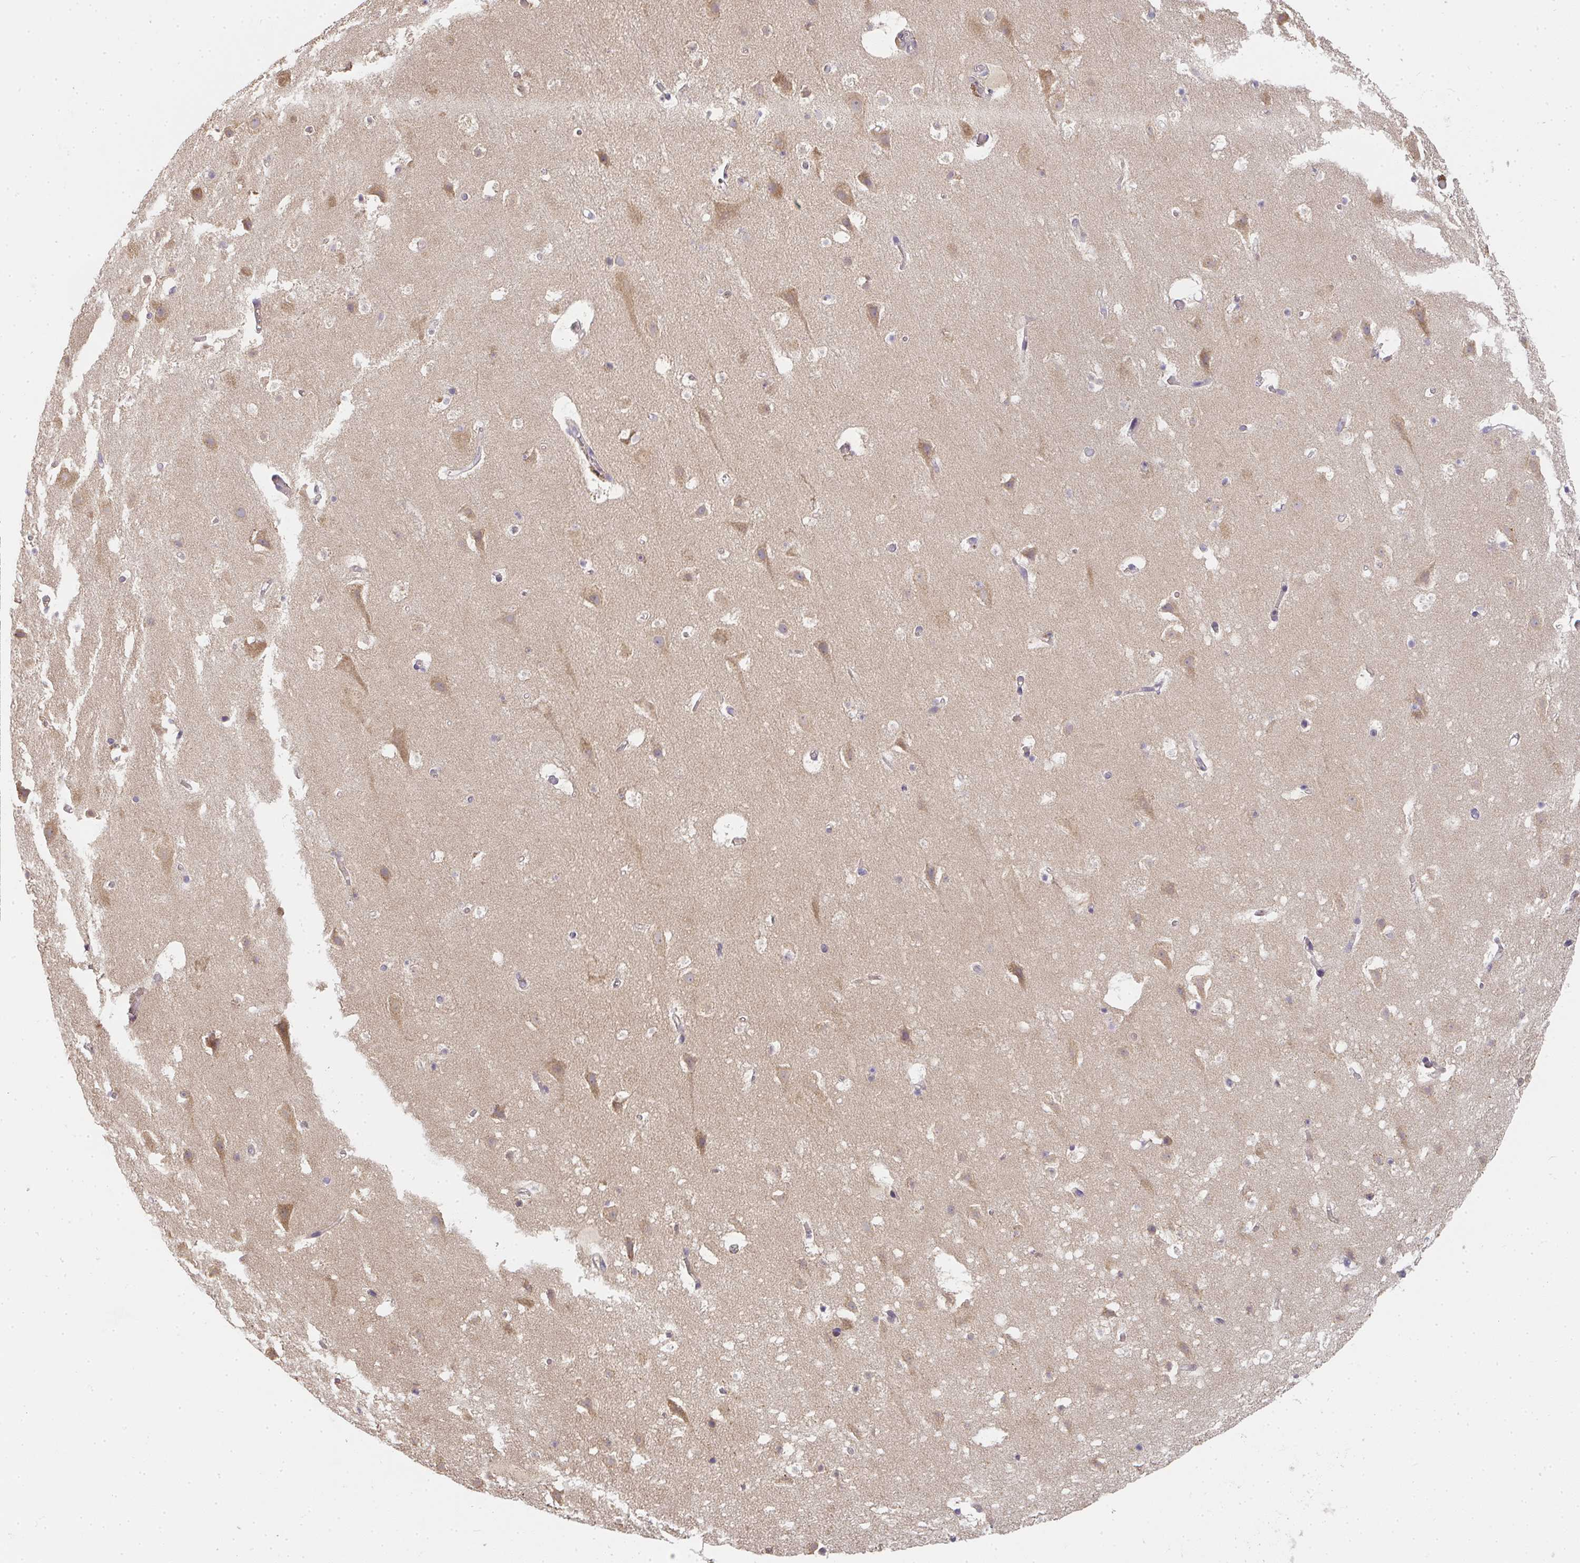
{"staining": {"intensity": "weak", "quantity": "25%-75%", "location": "cytoplasmic/membranous"}, "tissue": "cerebral cortex", "cell_type": "Endothelial cells", "image_type": "normal", "snomed": [{"axis": "morphology", "description": "Normal tissue, NOS"}, {"axis": "topography", "description": "Cerebral cortex"}], "caption": "Endothelial cells exhibit weak cytoplasmic/membranous positivity in approximately 25%-75% of cells in benign cerebral cortex. (DAB IHC, brown staining for protein, blue staining for nuclei).", "gene": "SLC35B3", "patient": {"sex": "female", "age": 42}}